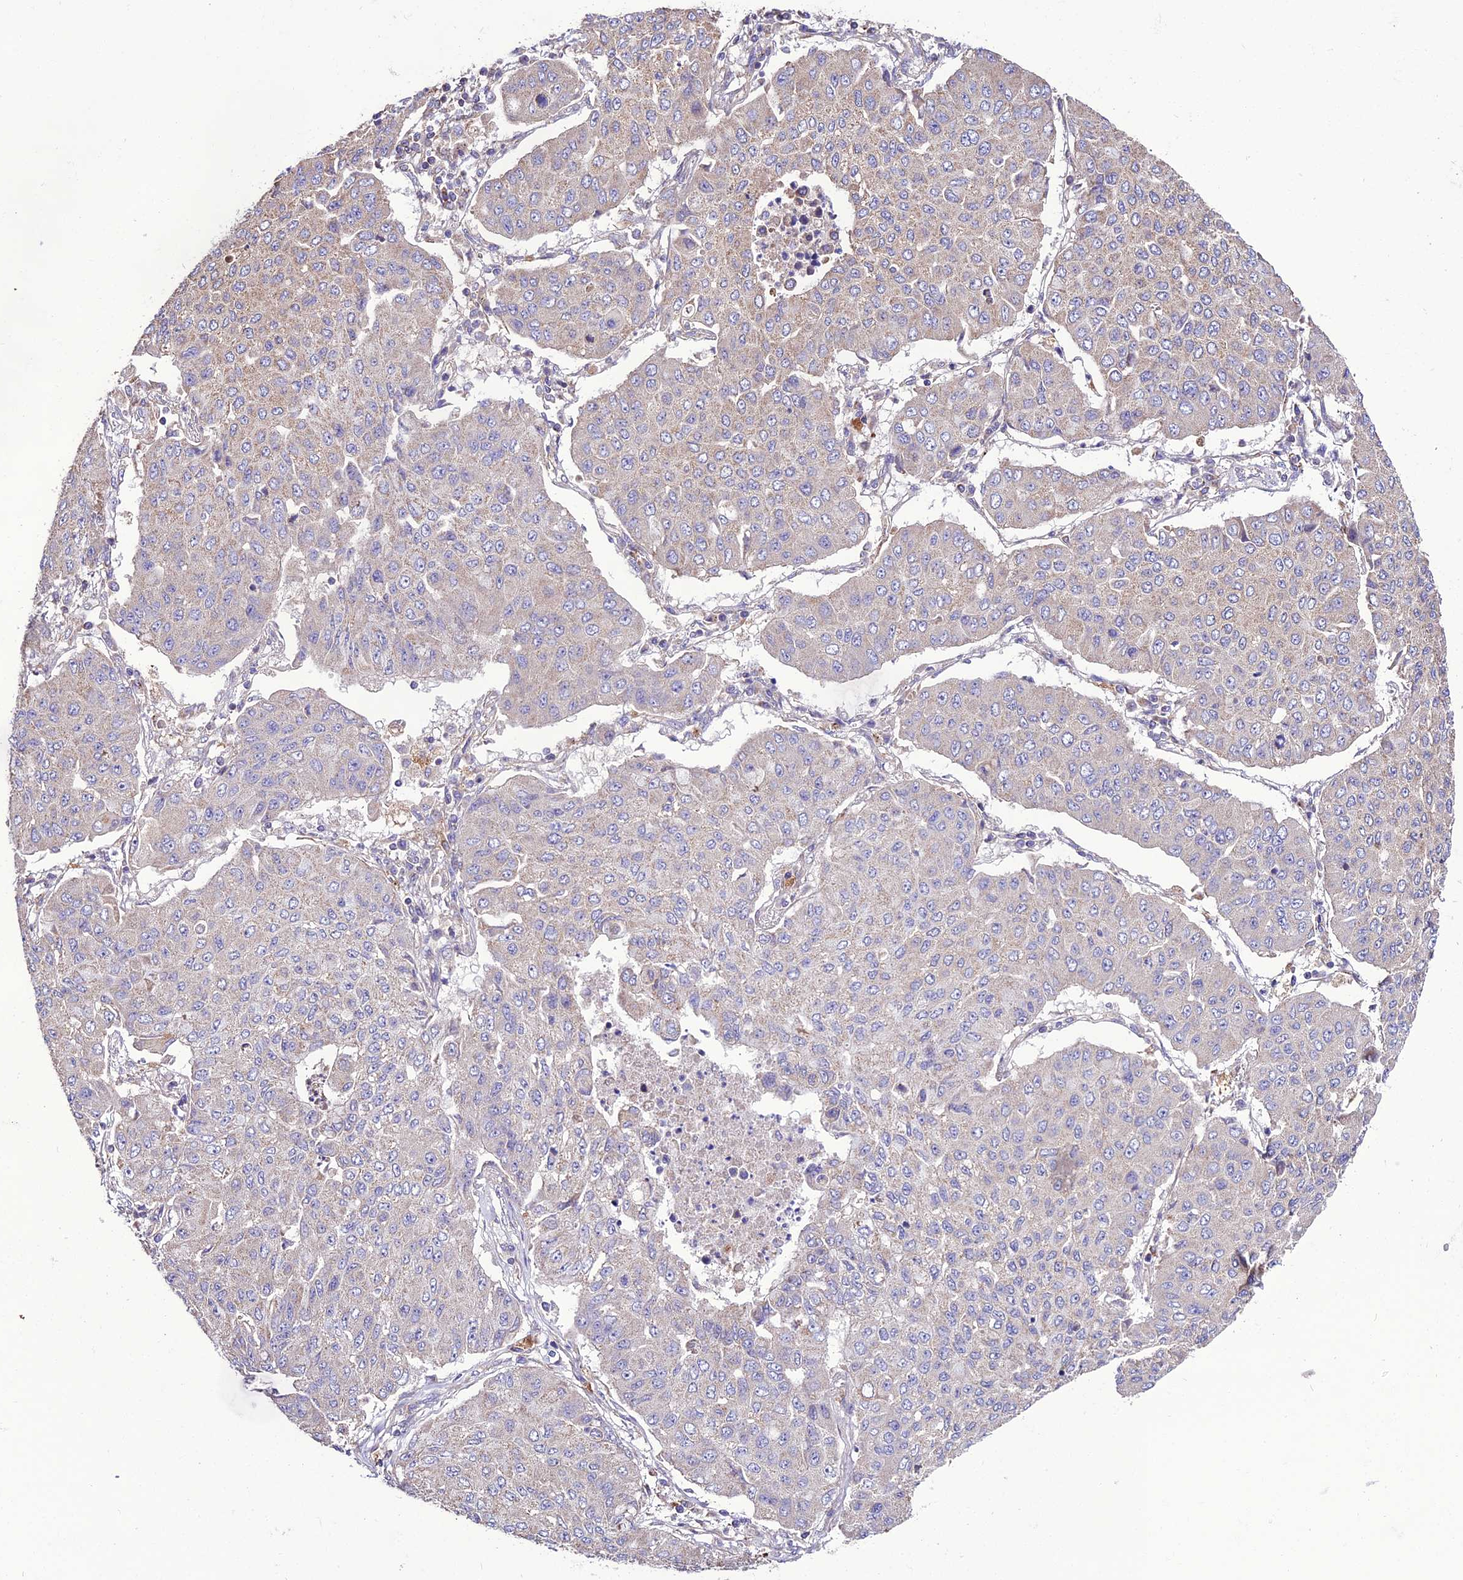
{"staining": {"intensity": "negative", "quantity": "none", "location": "none"}, "tissue": "lung cancer", "cell_type": "Tumor cells", "image_type": "cancer", "snomed": [{"axis": "morphology", "description": "Squamous cell carcinoma, NOS"}, {"axis": "topography", "description": "Lung"}], "caption": "Histopathology image shows no significant protein staining in tumor cells of lung squamous cell carcinoma.", "gene": "PPIL3", "patient": {"sex": "male", "age": 74}}